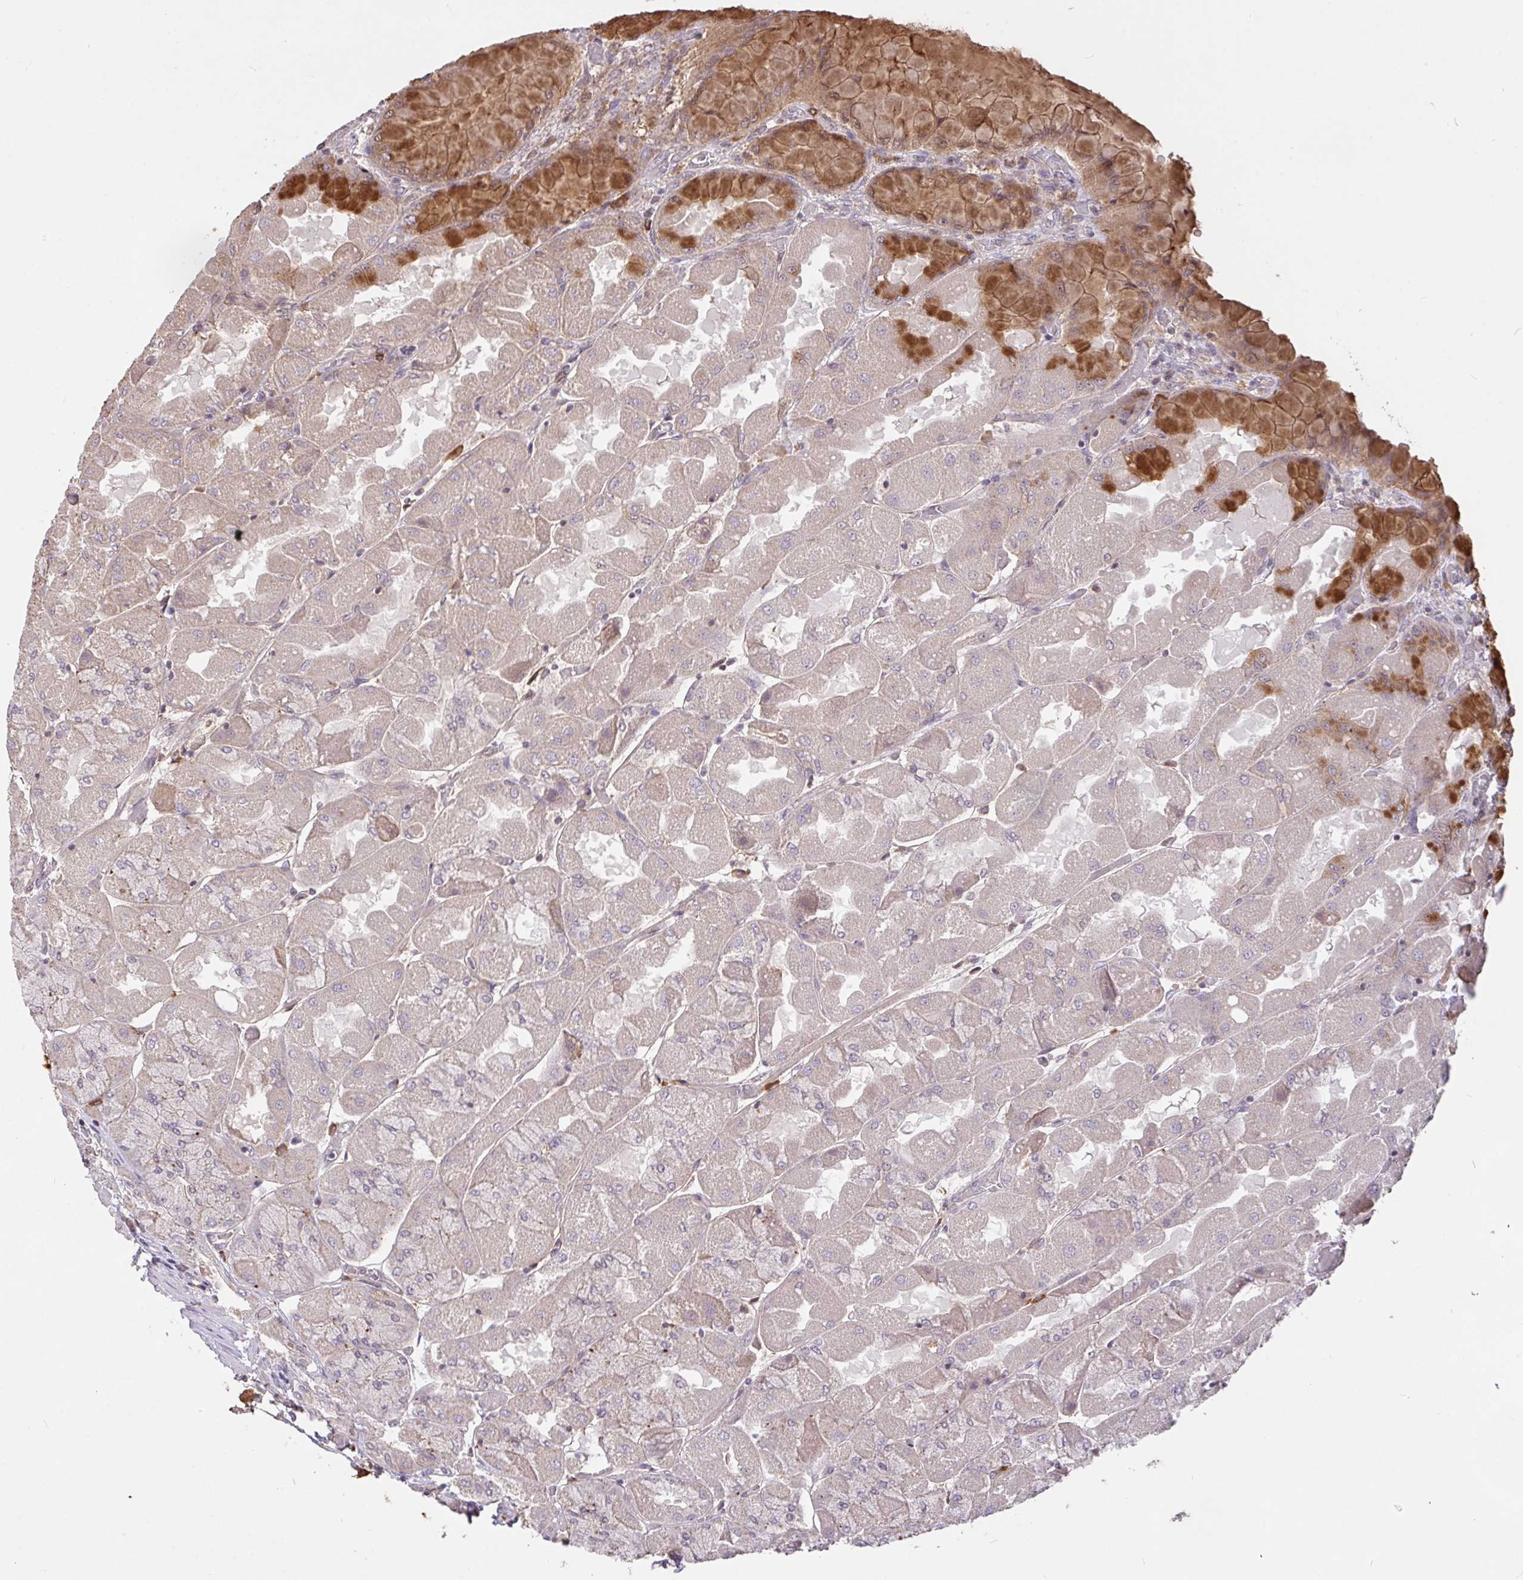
{"staining": {"intensity": "moderate", "quantity": "25%-75%", "location": "cytoplasmic/membranous"}, "tissue": "stomach", "cell_type": "Glandular cells", "image_type": "normal", "snomed": [{"axis": "morphology", "description": "Normal tissue, NOS"}, {"axis": "topography", "description": "Stomach"}], "caption": "Protein analysis of unremarkable stomach exhibits moderate cytoplasmic/membranous expression in approximately 25%-75% of glandular cells. (Brightfield microscopy of DAB IHC at high magnification).", "gene": "FCER1A", "patient": {"sex": "female", "age": 61}}